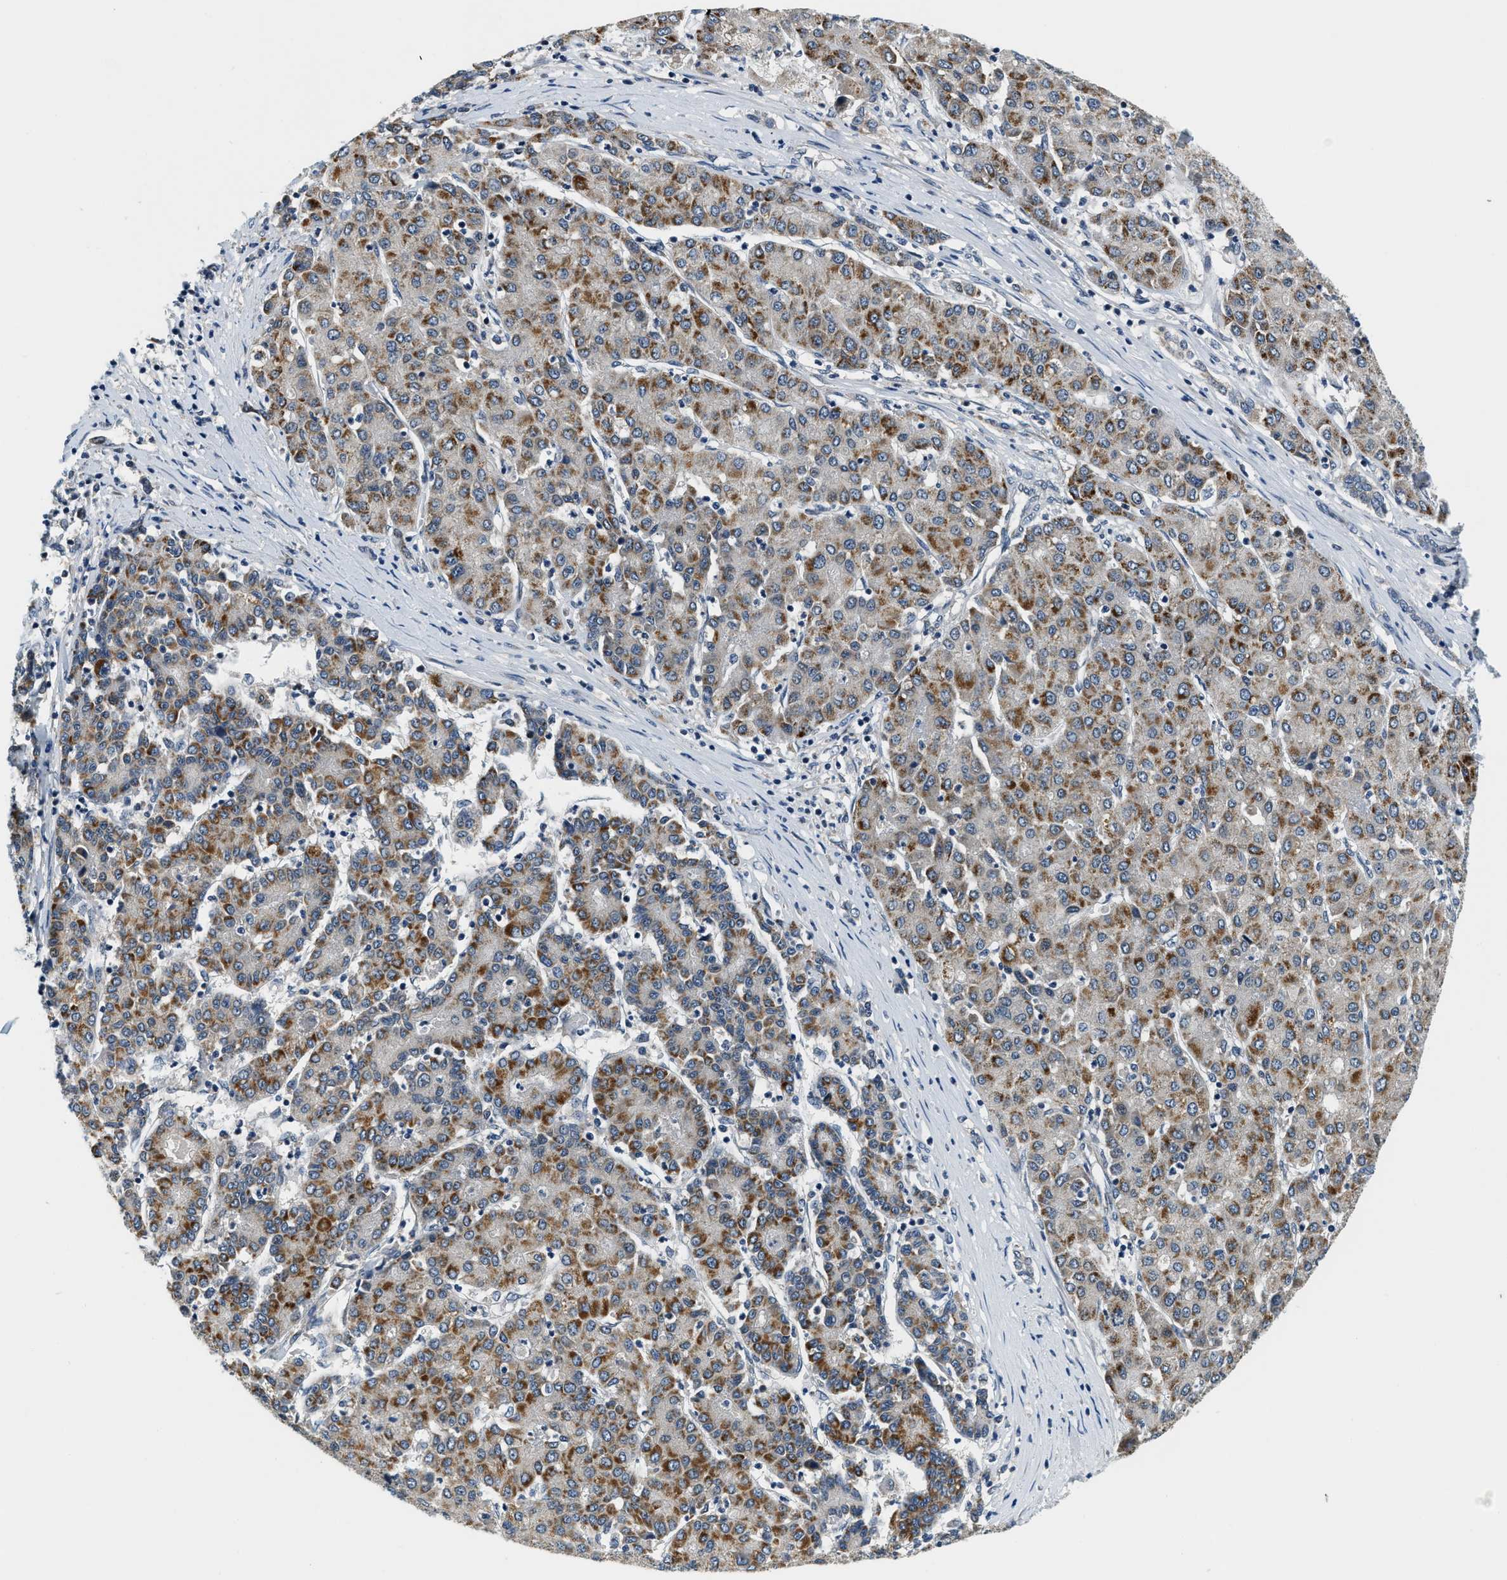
{"staining": {"intensity": "moderate", "quantity": ">75%", "location": "cytoplasmic/membranous"}, "tissue": "liver cancer", "cell_type": "Tumor cells", "image_type": "cancer", "snomed": [{"axis": "morphology", "description": "Carcinoma, Hepatocellular, NOS"}, {"axis": "topography", "description": "Liver"}], "caption": "Liver cancer stained with IHC reveals moderate cytoplasmic/membranous expression in approximately >75% of tumor cells.", "gene": "YAE1", "patient": {"sex": "male", "age": 65}}